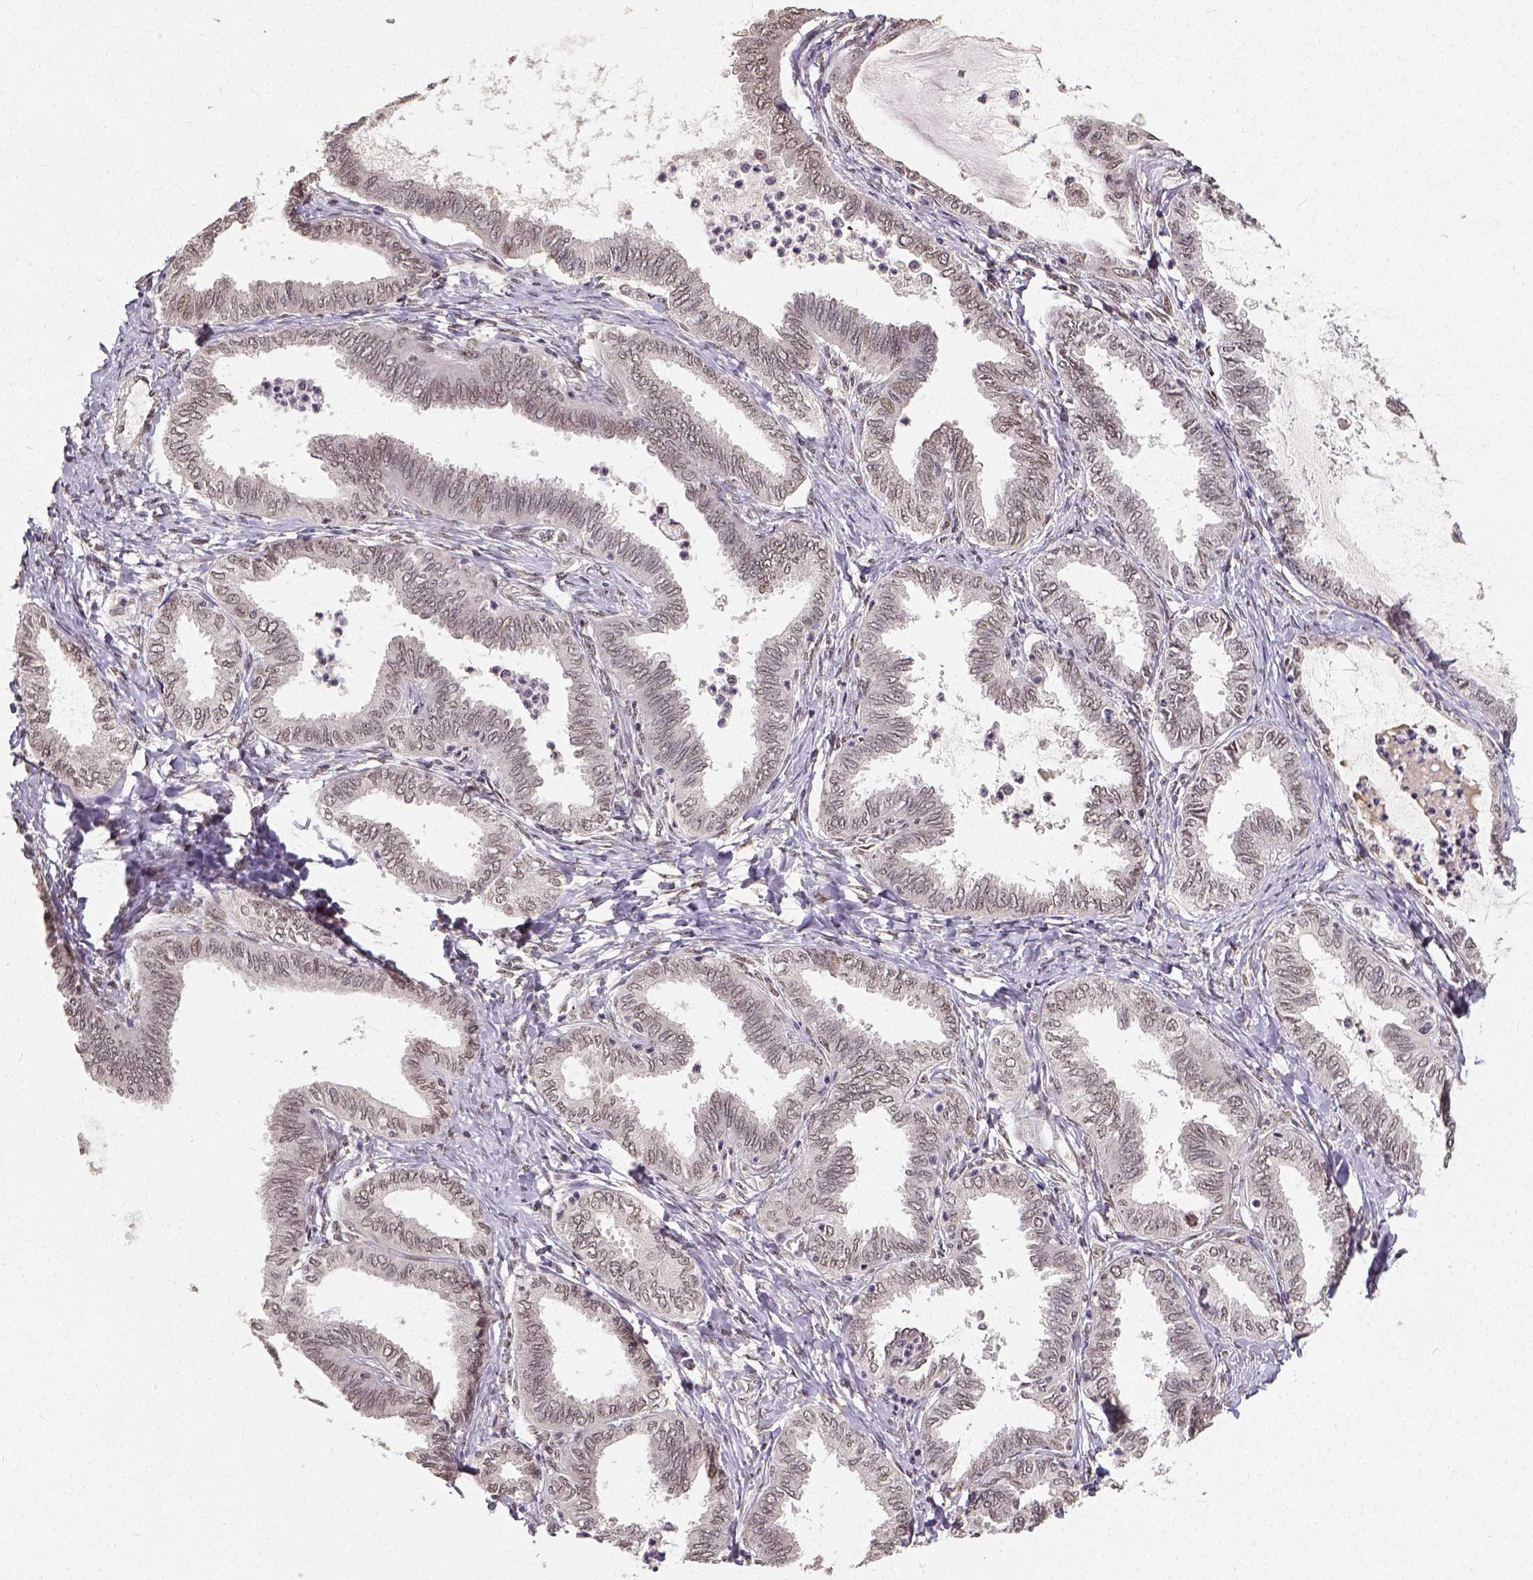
{"staining": {"intensity": "weak", "quantity": "<25%", "location": "nuclear"}, "tissue": "ovarian cancer", "cell_type": "Tumor cells", "image_type": "cancer", "snomed": [{"axis": "morphology", "description": "Carcinoma, endometroid"}, {"axis": "topography", "description": "Ovary"}], "caption": "Tumor cells show no significant expression in ovarian endometroid carcinoma.", "gene": "ATRX", "patient": {"sex": "female", "age": 70}}